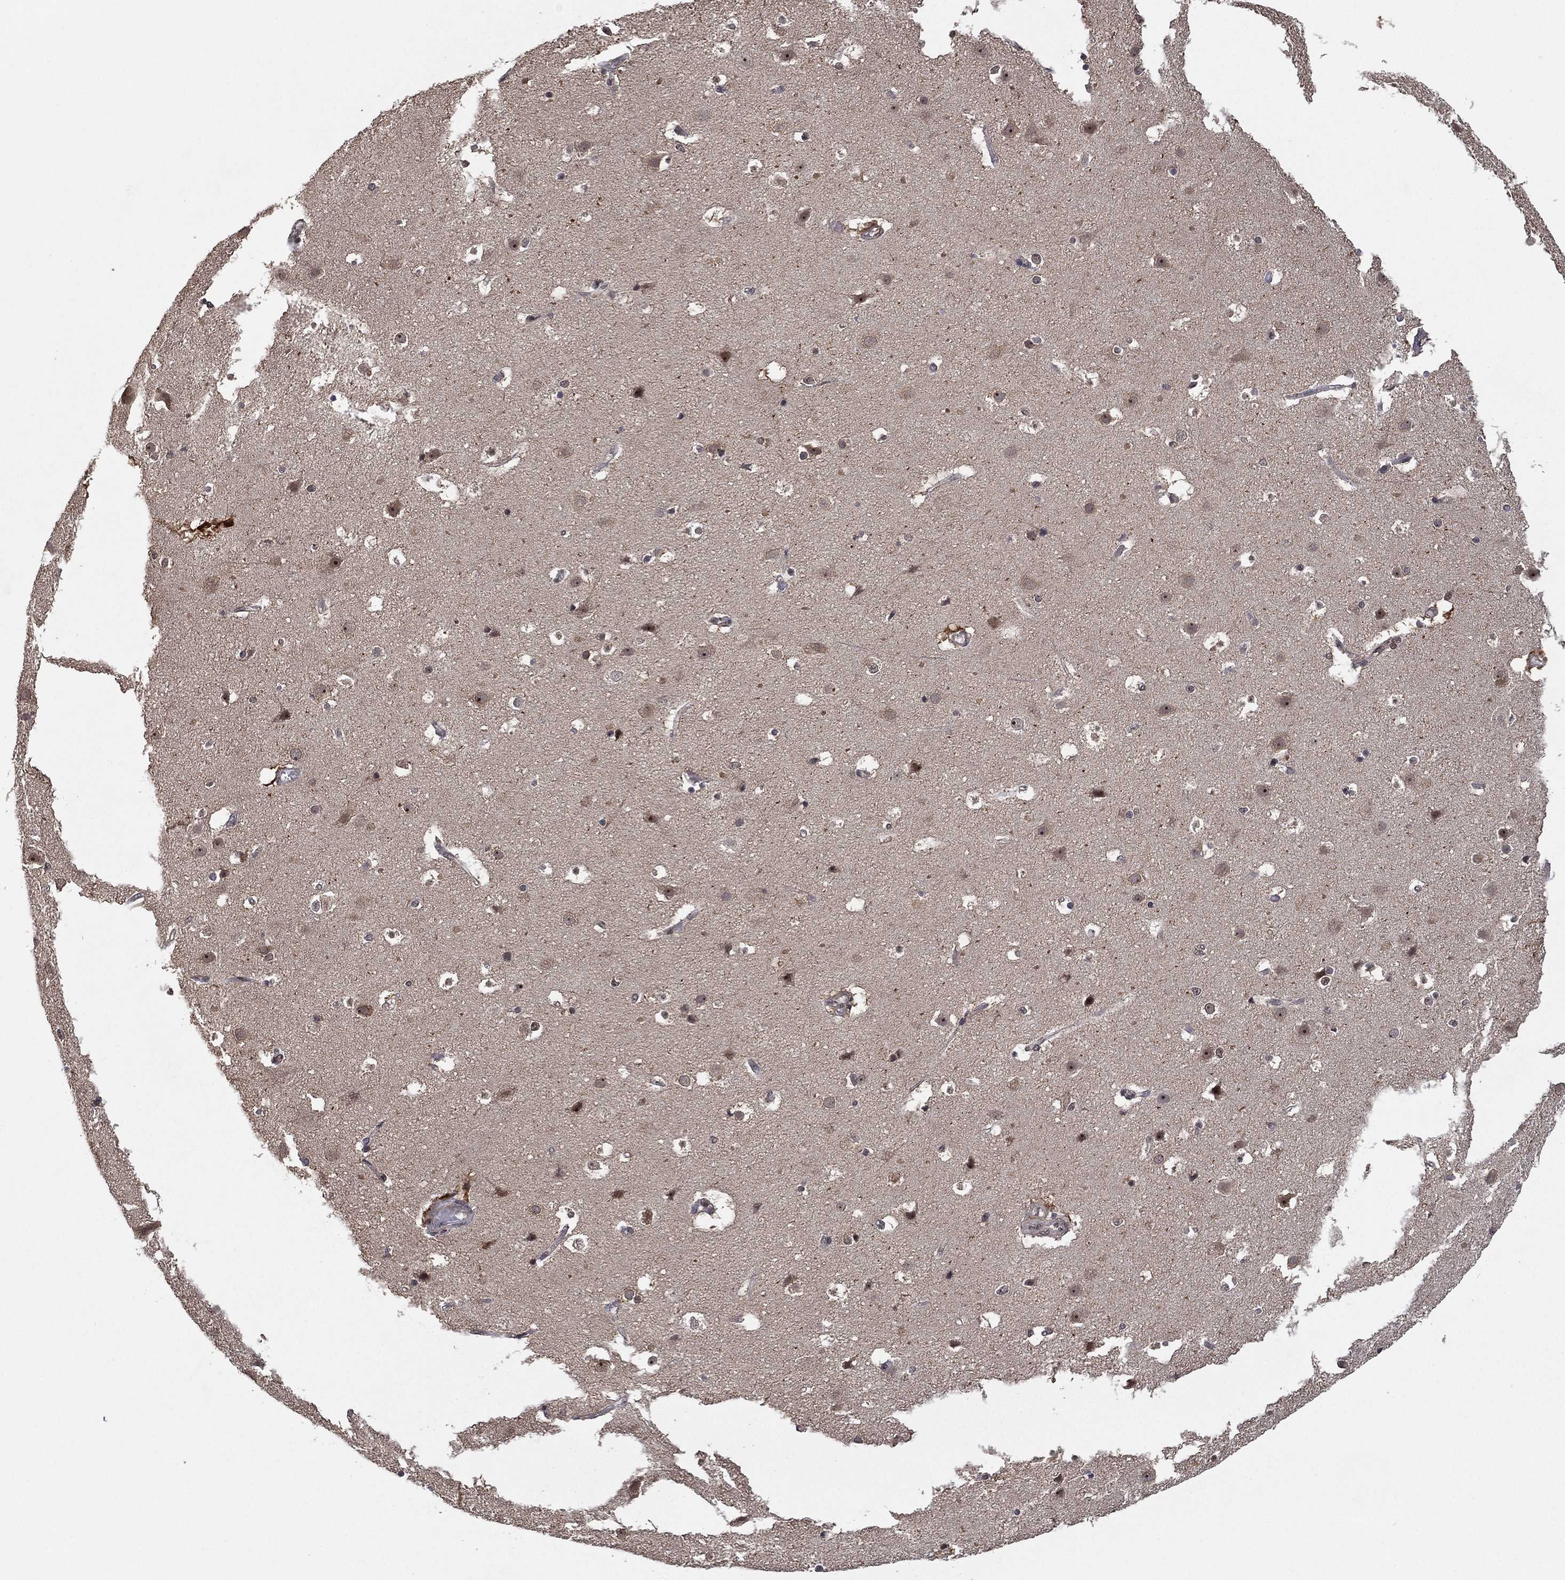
{"staining": {"intensity": "negative", "quantity": "none", "location": "none"}, "tissue": "cerebral cortex", "cell_type": "Endothelial cells", "image_type": "normal", "snomed": [{"axis": "morphology", "description": "Normal tissue, NOS"}, {"axis": "topography", "description": "Cerebral cortex"}], "caption": "A micrograph of cerebral cortex stained for a protein demonstrates no brown staining in endothelial cells. (Brightfield microscopy of DAB (3,3'-diaminobenzidine) immunohistochemistry at high magnification).", "gene": "NELFCD", "patient": {"sex": "female", "age": 52}}